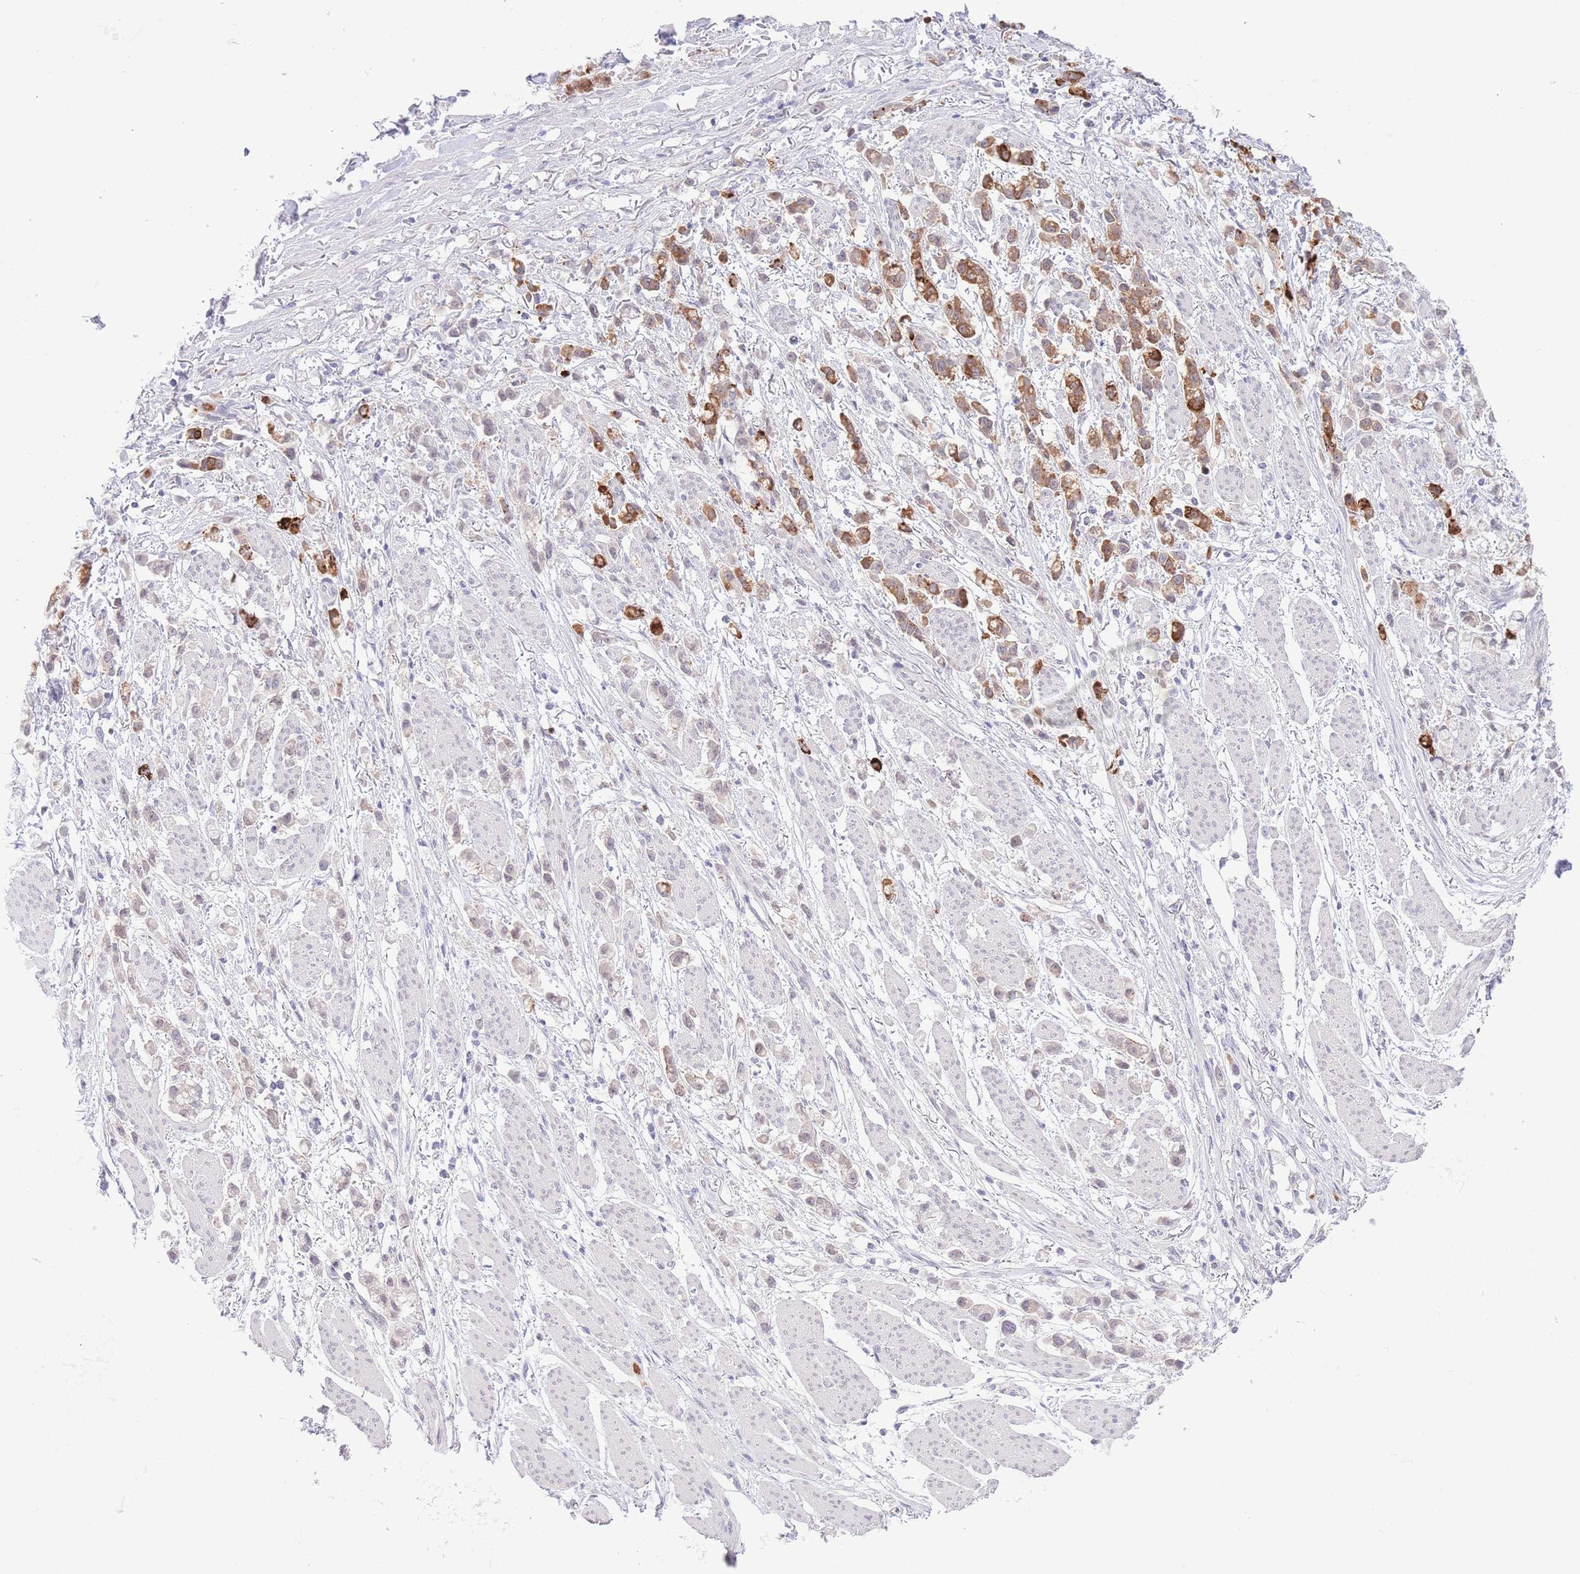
{"staining": {"intensity": "moderate", "quantity": "<25%", "location": "cytoplasmic/membranous"}, "tissue": "stomach cancer", "cell_type": "Tumor cells", "image_type": "cancer", "snomed": [{"axis": "morphology", "description": "Adenocarcinoma, NOS"}, {"axis": "topography", "description": "Stomach"}], "caption": "IHC micrograph of neoplastic tissue: human adenocarcinoma (stomach) stained using immunohistochemistry exhibits low levels of moderate protein expression localized specifically in the cytoplasmic/membranous of tumor cells, appearing as a cytoplasmic/membranous brown color.", "gene": "LCLAT1", "patient": {"sex": "female", "age": 81}}